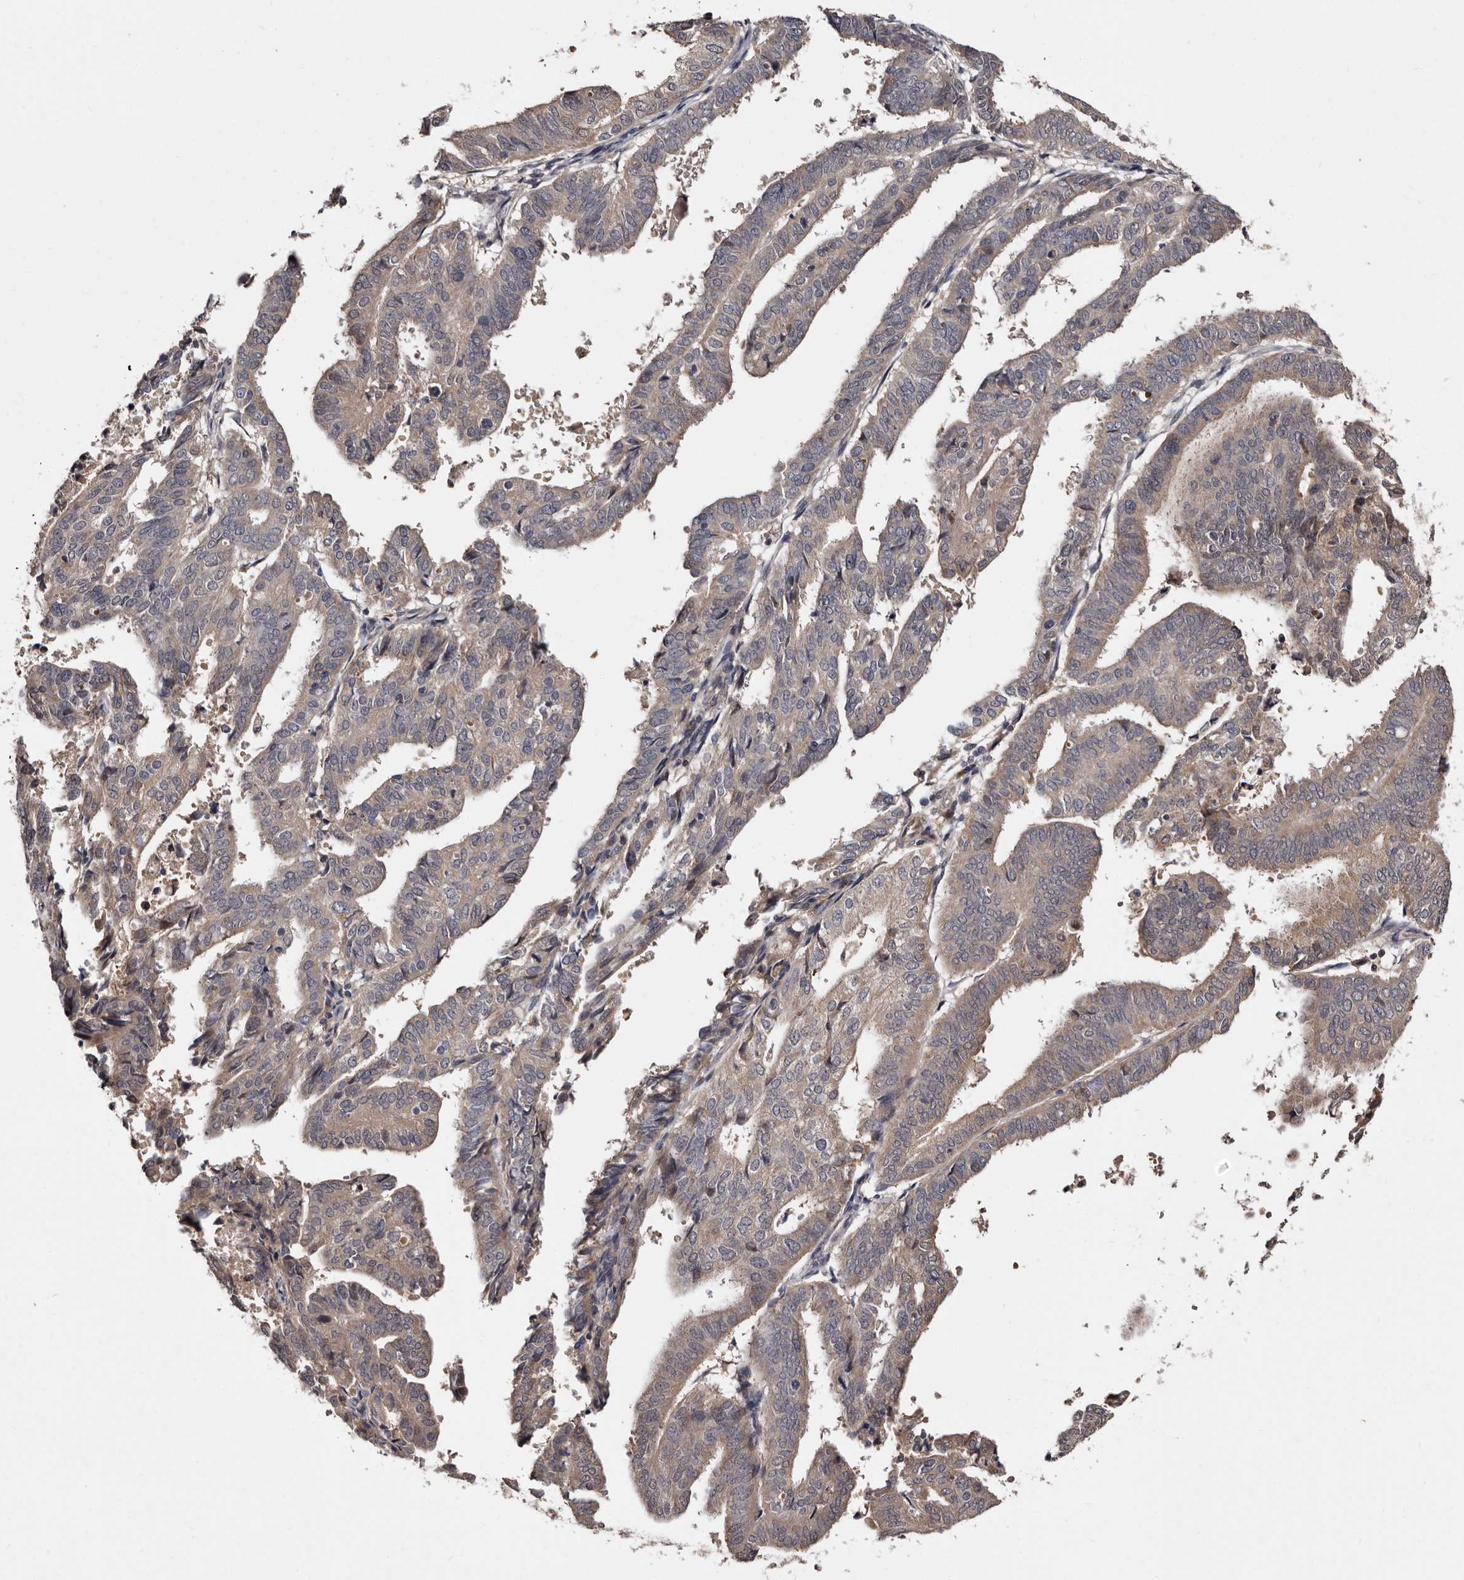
{"staining": {"intensity": "weak", "quantity": ">75%", "location": "cytoplasmic/membranous"}, "tissue": "endometrial cancer", "cell_type": "Tumor cells", "image_type": "cancer", "snomed": [{"axis": "morphology", "description": "Adenocarcinoma, NOS"}, {"axis": "topography", "description": "Uterus"}], "caption": "Immunohistochemical staining of human endometrial cancer (adenocarcinoma) reveals low levels of weak cytoplasmic/membranous staining in approximately >75% of tumor cells.", "gene": "DNPH1", "patient": {"sex": "female", "age": 77}}